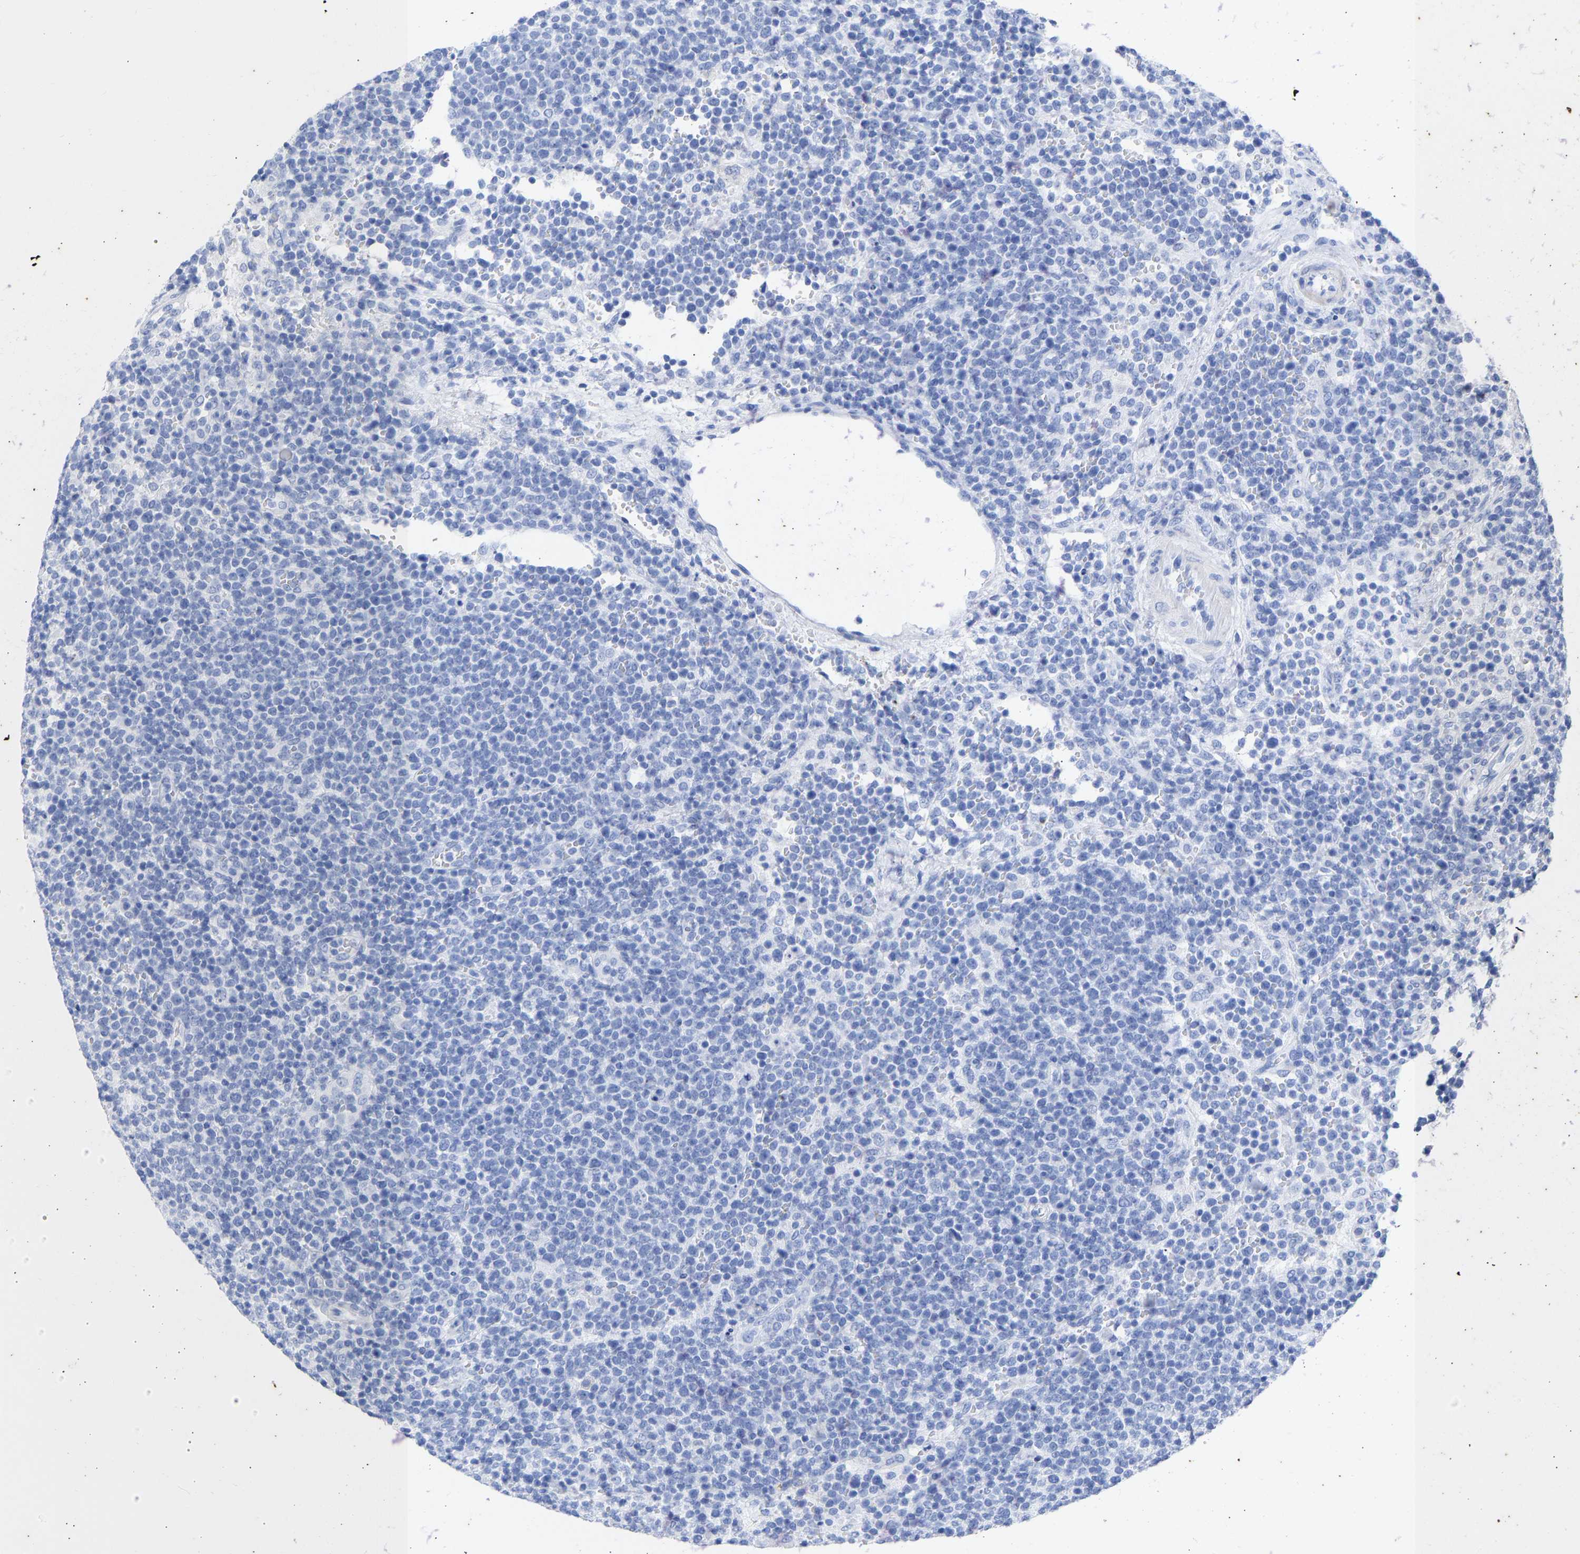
{"staining": {"intensity": "negative", "quantity": "none", "location": "none"}, "tissue": "lymphoma", "cell_type": "Tumor cells", "image_type": "cancer", "snomed": [{"axis": "morphology", "description": "Malignant lymphoma, non-Hodgkin's type, High grade"}, {"axis": "topography", "description": "Lymph node"}], "caption": "High-grade malignant lymphoma, non-Hodgkin's type was stained to show a protein in brown. There is no significant positivity in tumor cells. The staining was performed using DAB (3,3'-diaminobenzidine) to visualize the protein expression in brown, while the nuclei were stained in blue with hematoxylin (Magnification: 20x).", "gene": "KRT1", "patient": {"sex": "male", "age": 61}}